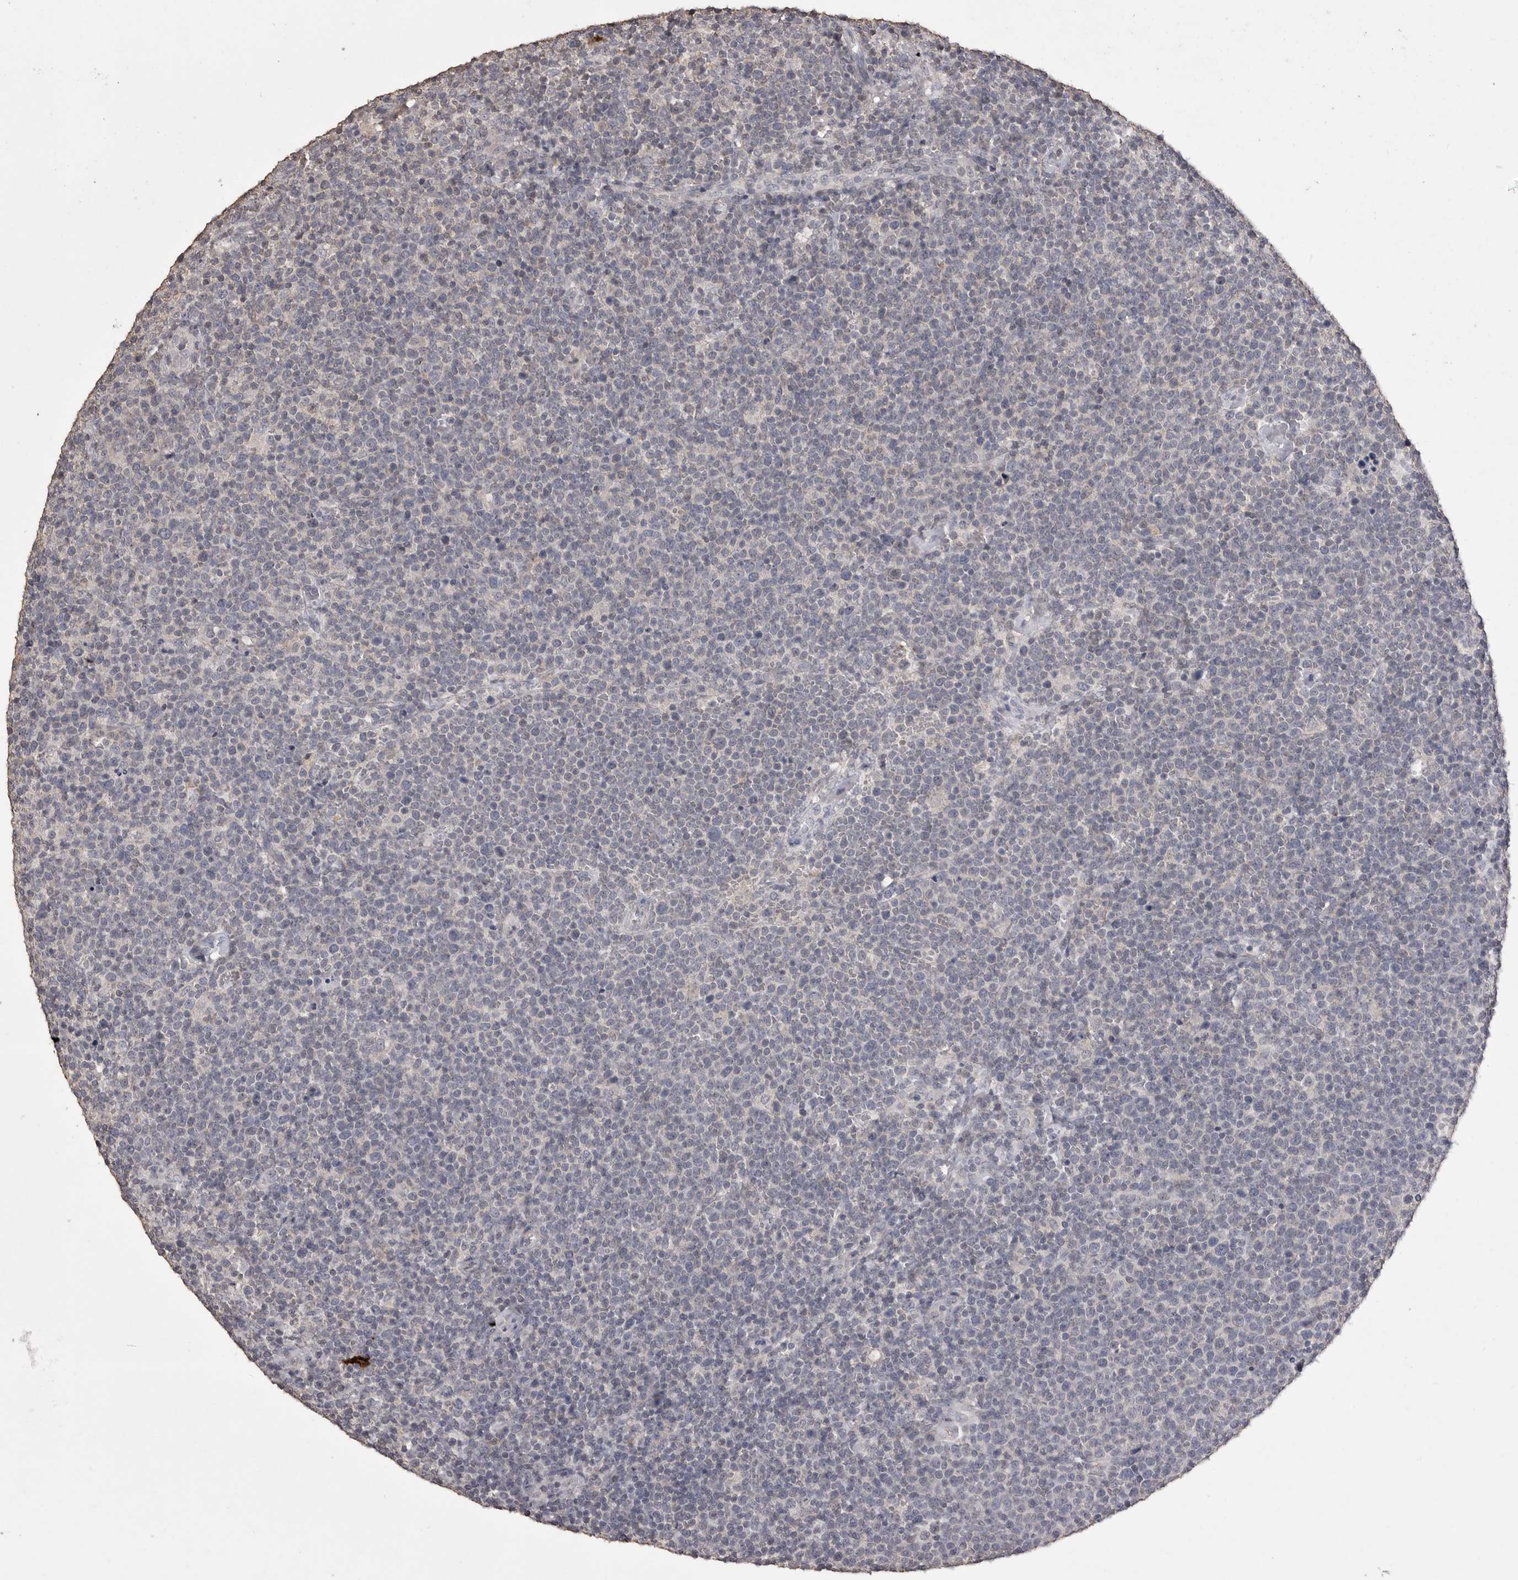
{"staining": {"intensity": "negative", "quantity": "none", "location": "none"}, "tissue": "lymphoma", "cell_type": "Tumor cells", "image_type": "cancer", "snomed": [{"axis": "morphology", "description": "Malignant lymphoma, non-Hodgkin's type, High grade"}, {"axis": "topography", "description": "Lymph node"}], "caption": "The image displays no staining of tumor cells in lymphoma.", "gene": "MMP7", "patient": {"sex": "male", "age": 61}}